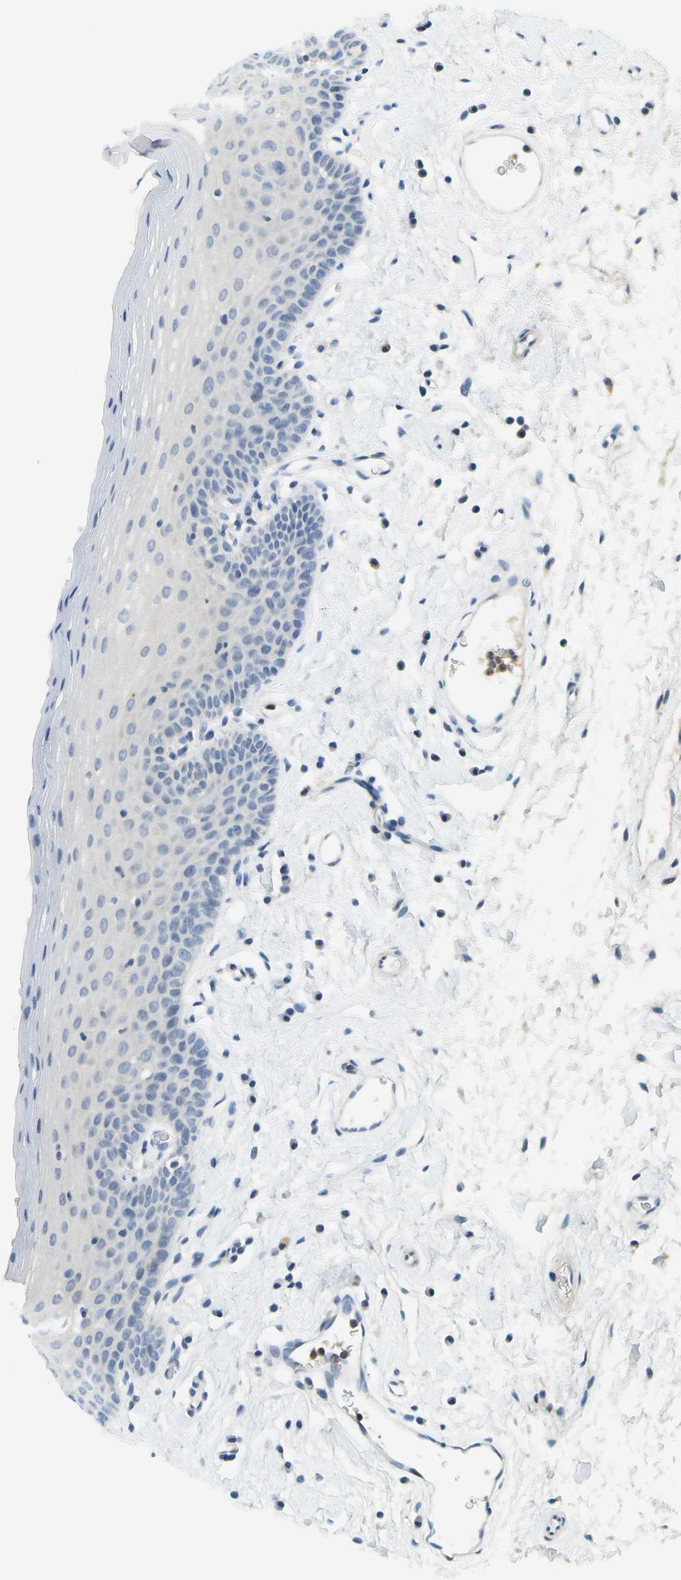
{"staining": {"intensity": "negative", "quantity": "none", "location": "none"}, "tissue": "oral mucosa", "cell_type": "Squamous epithelial cells", "image_type": "normal", "snomed": [{"axis": "morphology", "description": "Normal tissue, NOS"}, {"axis": "topography", "description": "Oral tissue"}], "caption": "A micrograph of oral mucosa stained for a protein exhibits no brown staining in squamous epithelial cells. (Stains: DAB immunohistochemistry (IHC) with hematoxylin counter stain, Microscopy: brightfield microscopy at high magnification).", "gene": "RASGRP2", "patient": {"sex": "male", "age": 66}}